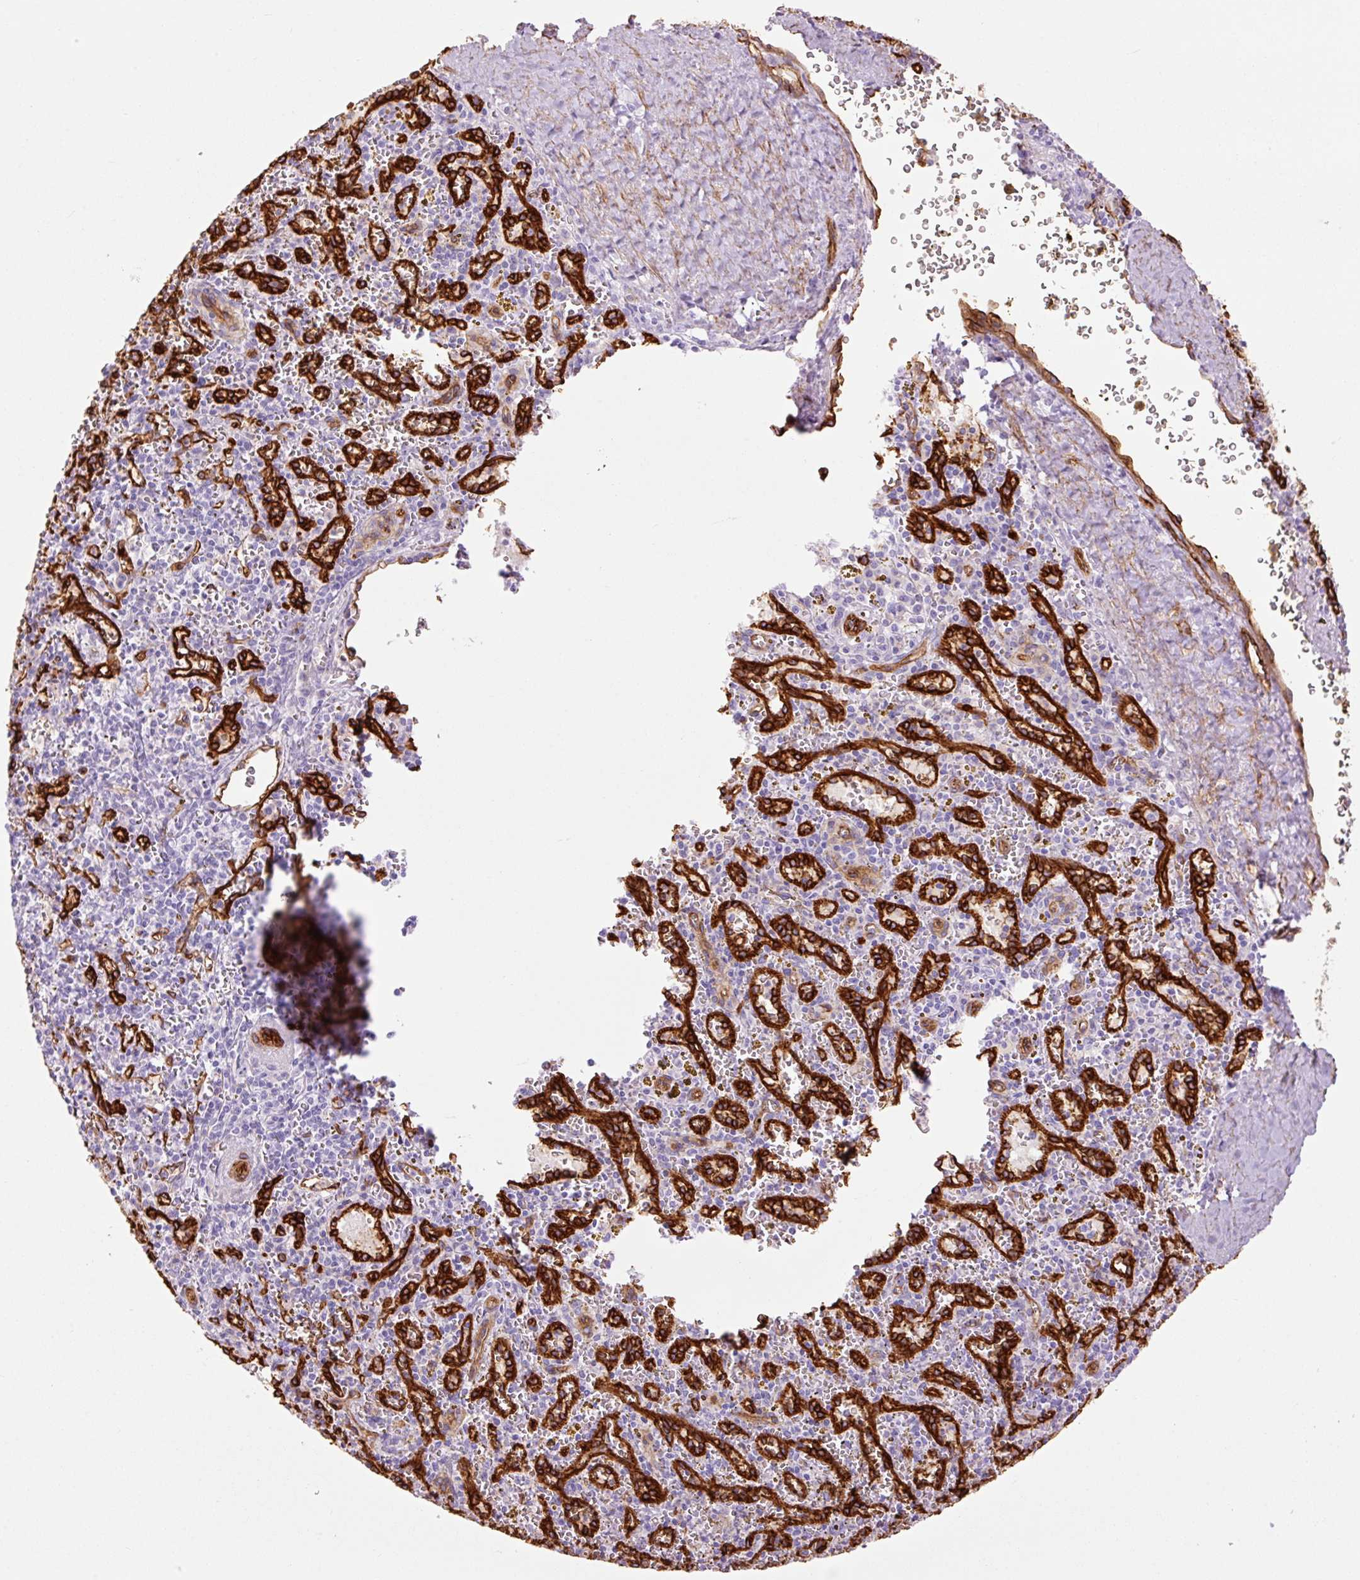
{"staining": {"intensity": "negative", "quantity": "none", "location": "none"}, "tissue": "spleen", "cell_type": "Cells in red pulp", "image_type": "normal", "snomed": [{"axis": "morphology", "description": "Normal tissue, NOS"}, {"axis": "topography", "description": "Spleen"}], "caption": "Immunohistochemistry histopathology image of normal spleen stained for a protein (brown), which reveals no staining in cells in red pulp.", "gene": "CAV1", "patient": {"sex": "male", "age": 57}}